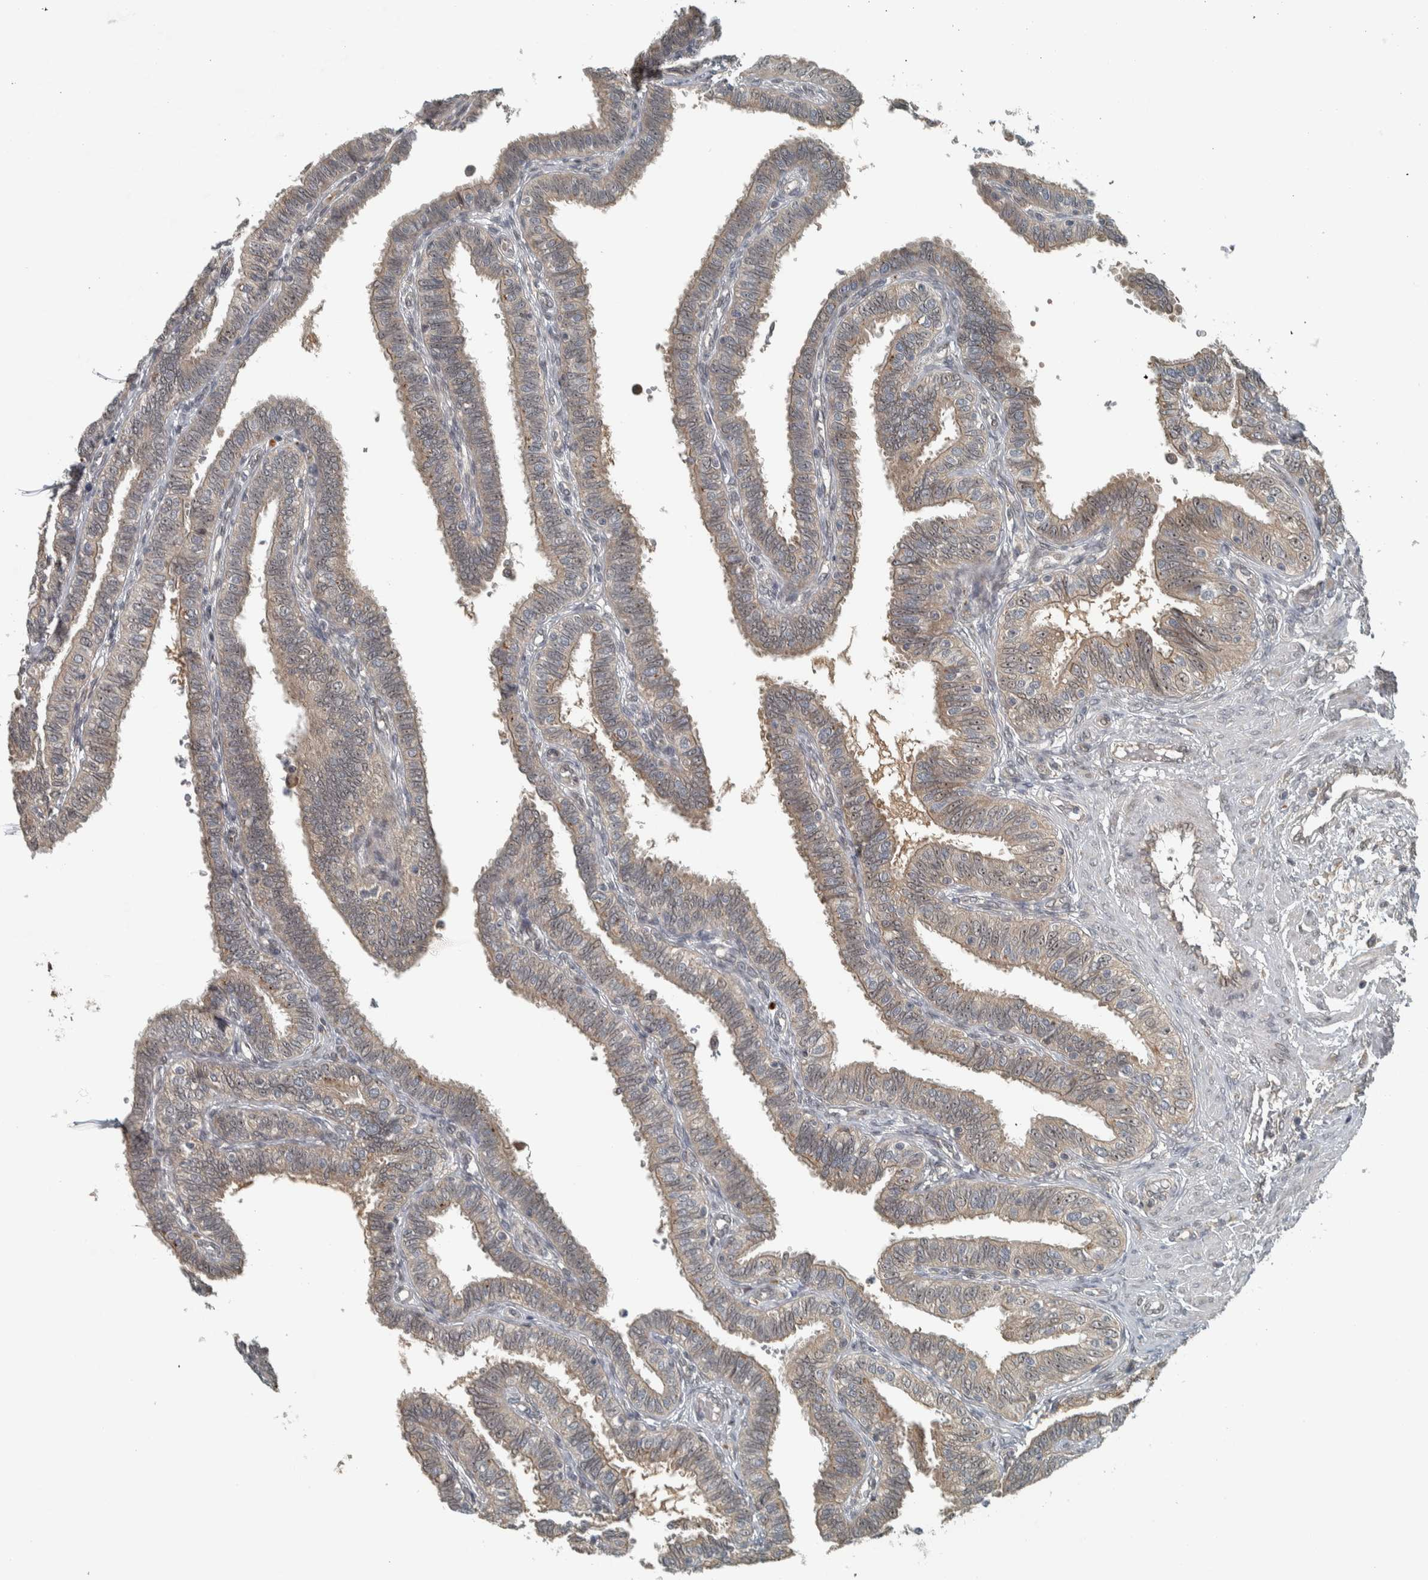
{"staining": {"intensity": "weak", "quantity": ">75%", "location": "cytoplasmic/membranous,nuclear"}, "tissue": "fallopian tube", "cell_type": "Glandular cells", "image_type": "normal", "snomed": [{"axis": "morphology", "description": "Normal tissue, NOS"}, {"axis": "topography", "description": "Fallopian tube"}, {"axis": "topography", "description": "Placenta"}], "caption": "Immunohistochemical staining of benign human fallopian tube reveals low levels of weak cytoplasmic/membranous,nuclear positivity in approximately >75% of glandular cells. The staining is performed using DAB (3,3'-diaminobenzidine) brown chromogen to label protein expression. The nuclei are counter-stained blue using hematoxylin.", "gene": "XPO5", "patient": {"sex": "female", "age": 34}}